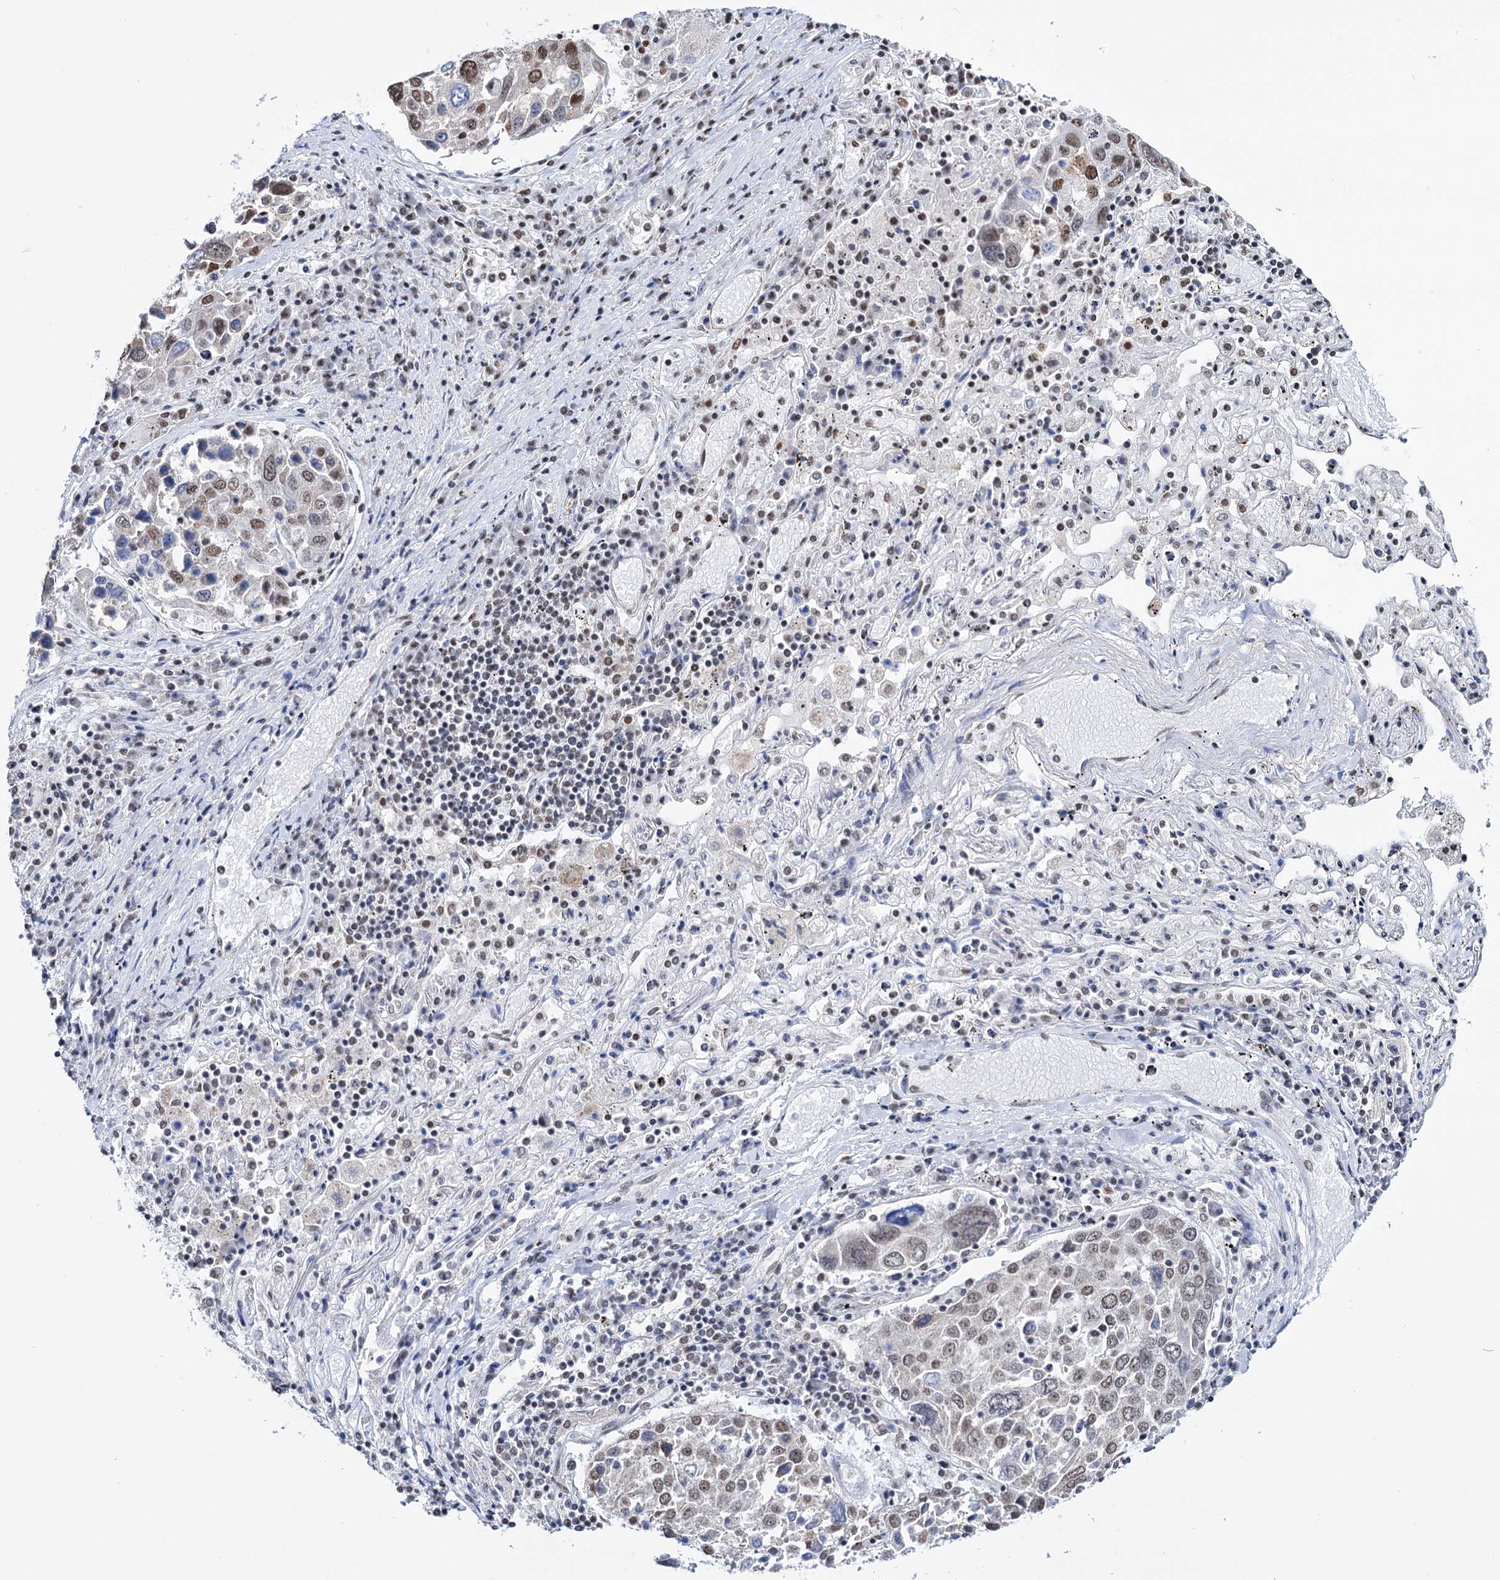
{"staining": {"intensity": "moderate", "quantity": "25%-75%", "location": "nuclear"}, "tissue": "lung cancer", "cell_type": "Tumor cells", "image_type": "cancer", "snomed": [{"axis": "morphology", "description": "Squamous cell carcinoma, NOS"}, {"axis": "topography", "description": "Lung"}], "caption": "Tumor cells reveal moderate nuclear expression in about 25%-75% of cells in lung cancer.", "gene": "ABHD10", "patient": {"sex": "male", "age": 65}}